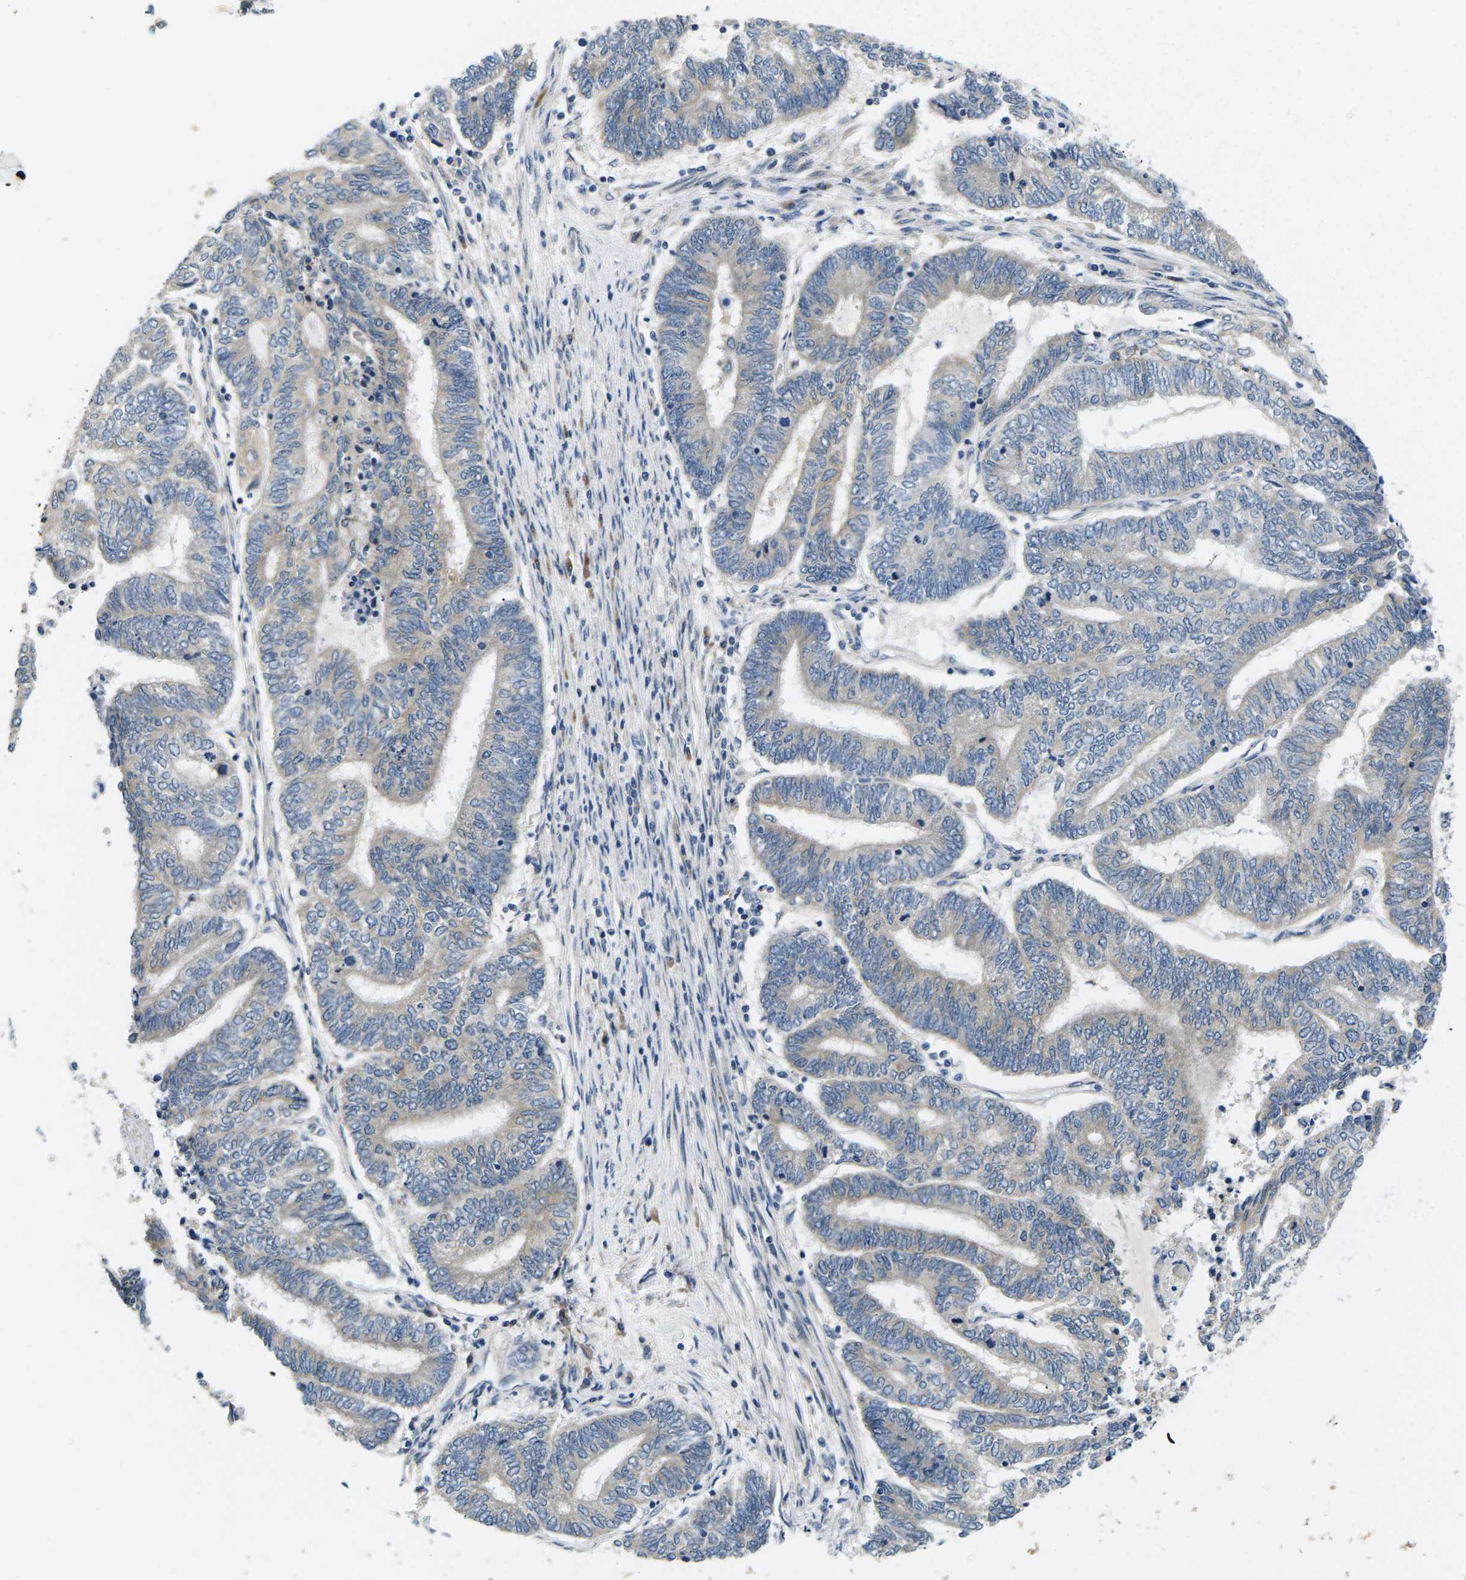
{"staining": {"intensity": "negative", "quantity": "none", "location": "none"}, "tissue": "endometrial cancer", "cell_type": "Tumor cells", "image_type": "cancer", "snomed": [{"axis": "morphology", "description": "Adenocarcinoma, NOS"}, {"axis": "topography", "description": "Uterus"}, {"axis": "topography", "description": "Endometrium"}], "caption": "Tumor cells show no significant protein positivity in adenocarcinoma (endometrial).", "gene": "ERGIC3", "patient": {"sex": "female", "age": 70}}